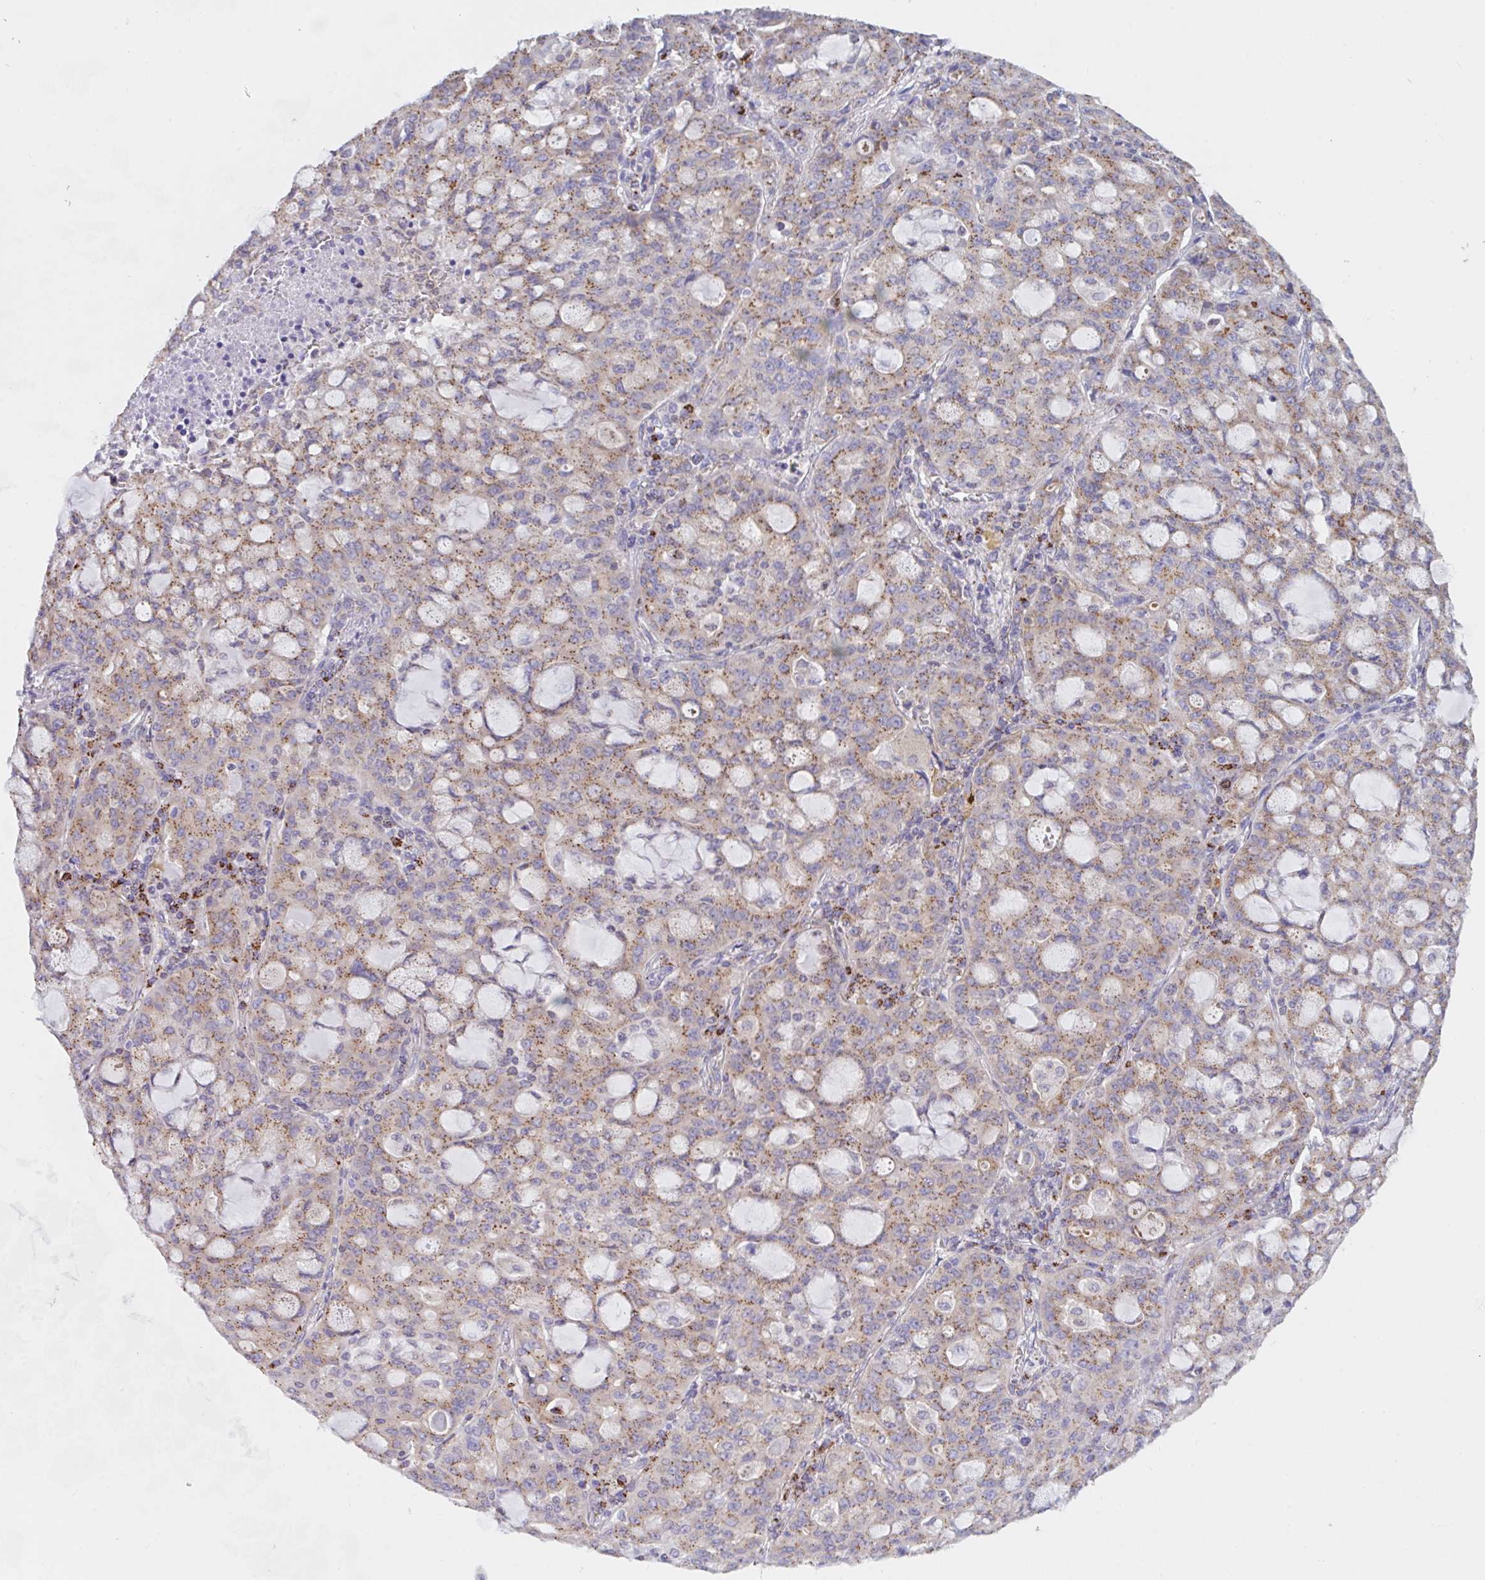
{"staining": {"intensity": "moderate", "quantity": ">75%", "location": "cytoplasmic/membranous"}, "tissue": "lung cancer", "cell_type": "Tumor cells", "image_type": "cancer", "snomed": [{"axis": "morphology", "description": "Adenocarcinoma, NOS"}, {"axis": "topography", "description": "Lung"}], "caption": "Moderate cytoplasmic/membranous protein expression is seen in approximately >75% of tumor cells in adenocarcinoma (lung). The protein is shown in brown color, while the nuclei are stained blue.", "gene": "PROSER3", "patient": {"sex": "female", "age": 44}}